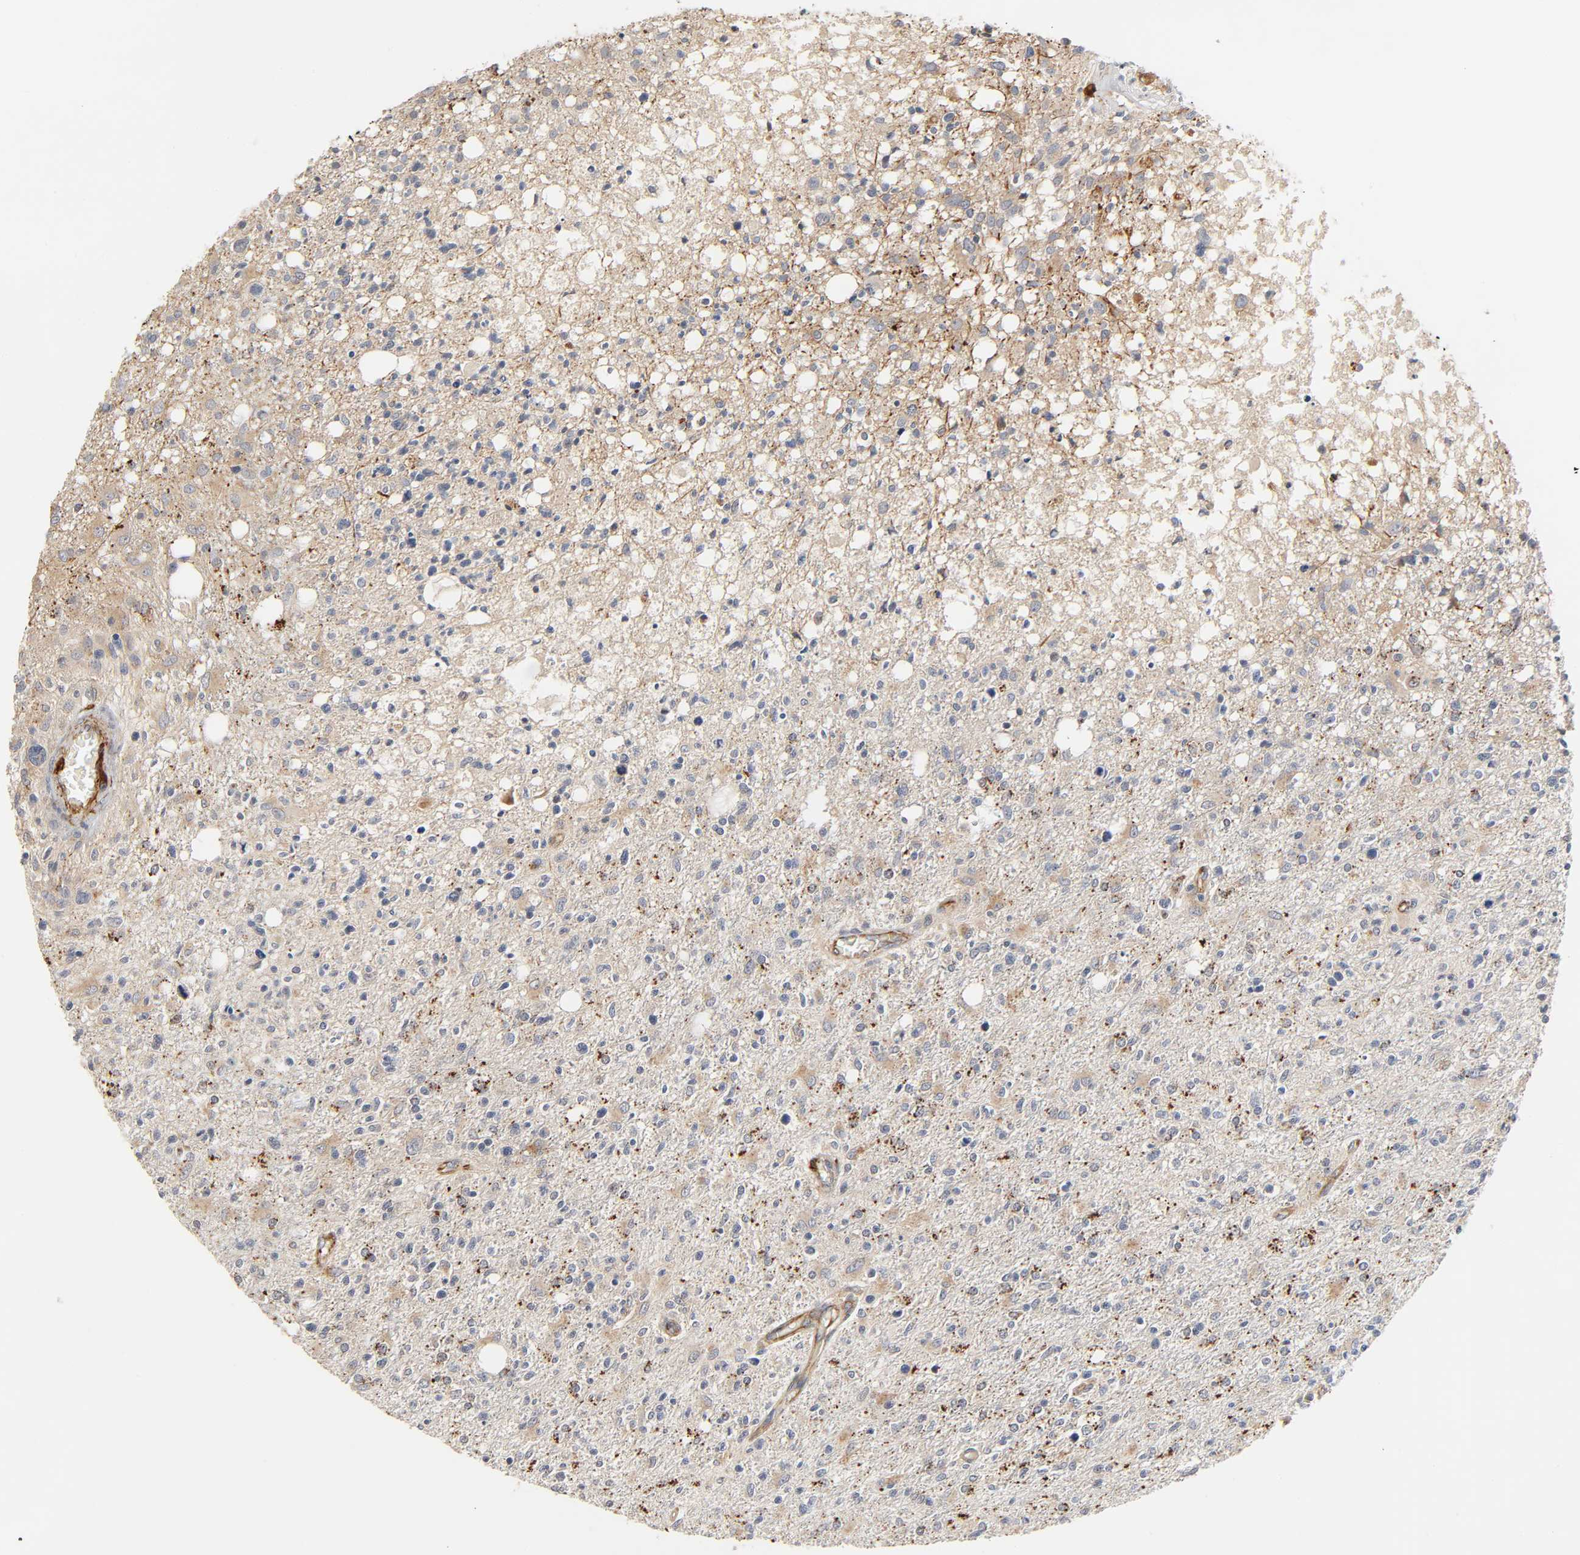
{"staining": {"intensity": "moderate", "quantity": ">75%", "location": "cytoplasmic/membranous"}, "tissue": "glioma", "cell_type": "Tumor cells", "image_type": "cancer", "snomed": [{"axis": "morphology", "description": "Glioma, malignant, High grade"}, {"axis": "topography", "description": "Cerebral cortex"}], "caption": "Moderate cytoplasmic/membranous positivity is appreciated in approximately >75% of tumor cells in glioma. (brown staining indicates protein expression, while blue staining denotes nuclei).", "gene": "REEP6", "patient": {"sex": "male", "age": 76}}